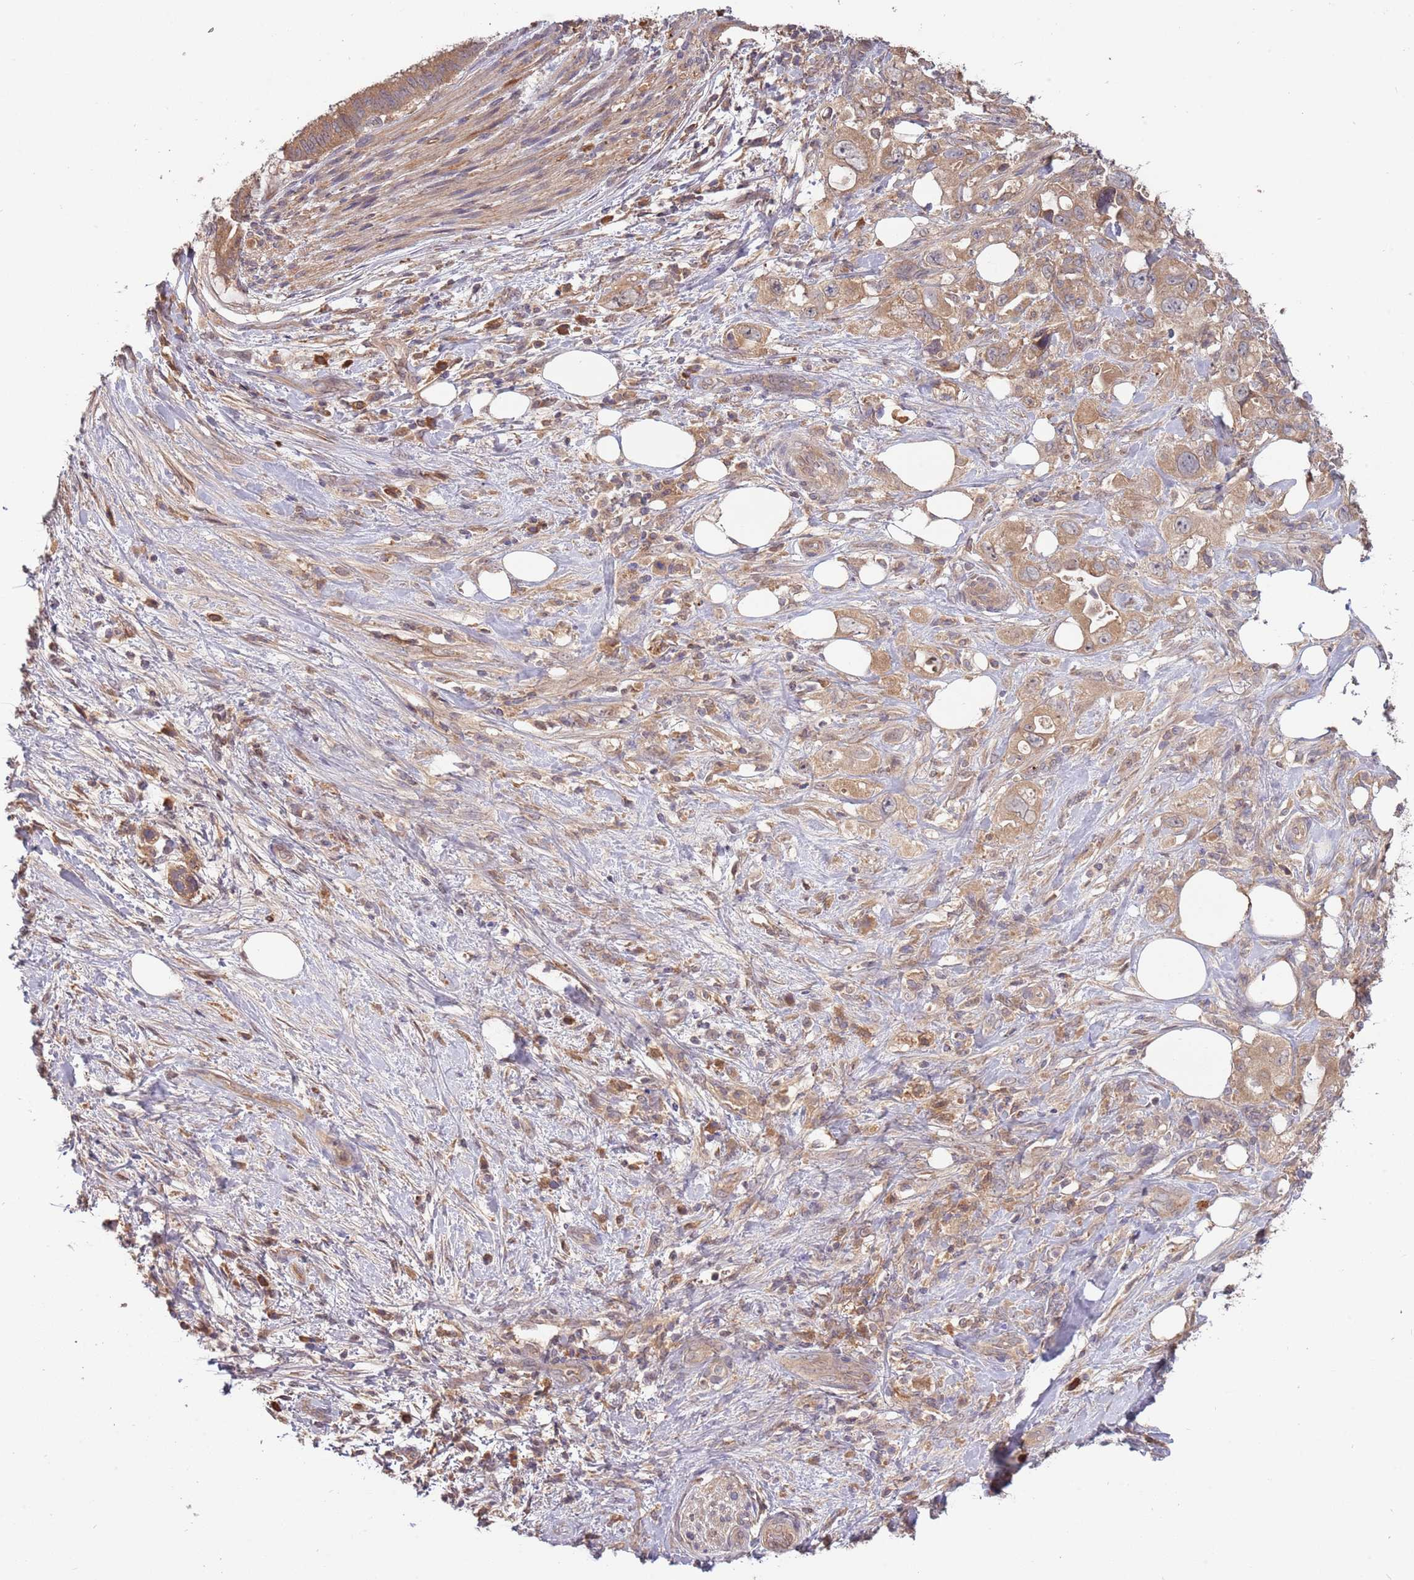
{"staining": {"intensity": "weak", "quantity": ">75%", "location": "cytoplasmic/membranous"}, "tissue": "pancreatic cancer", "cell_type": "Tumor cells", "image_type": "cancer", "snomed": [{"axis": "morphology", "description": "Adenocarcinoma, NOS"}, {"axis": "topography", "description": "Pancreas"}], "caption": "Adenocarcinoma (pancreatic) stained with DAB immunohistochemistry (IHC) demonstrates low levels of weak cytoplasmic/membranous positivity in about >75% of tumor cells.", "gene": "USP32", "patient": {"sex": "female", "age": 61}}